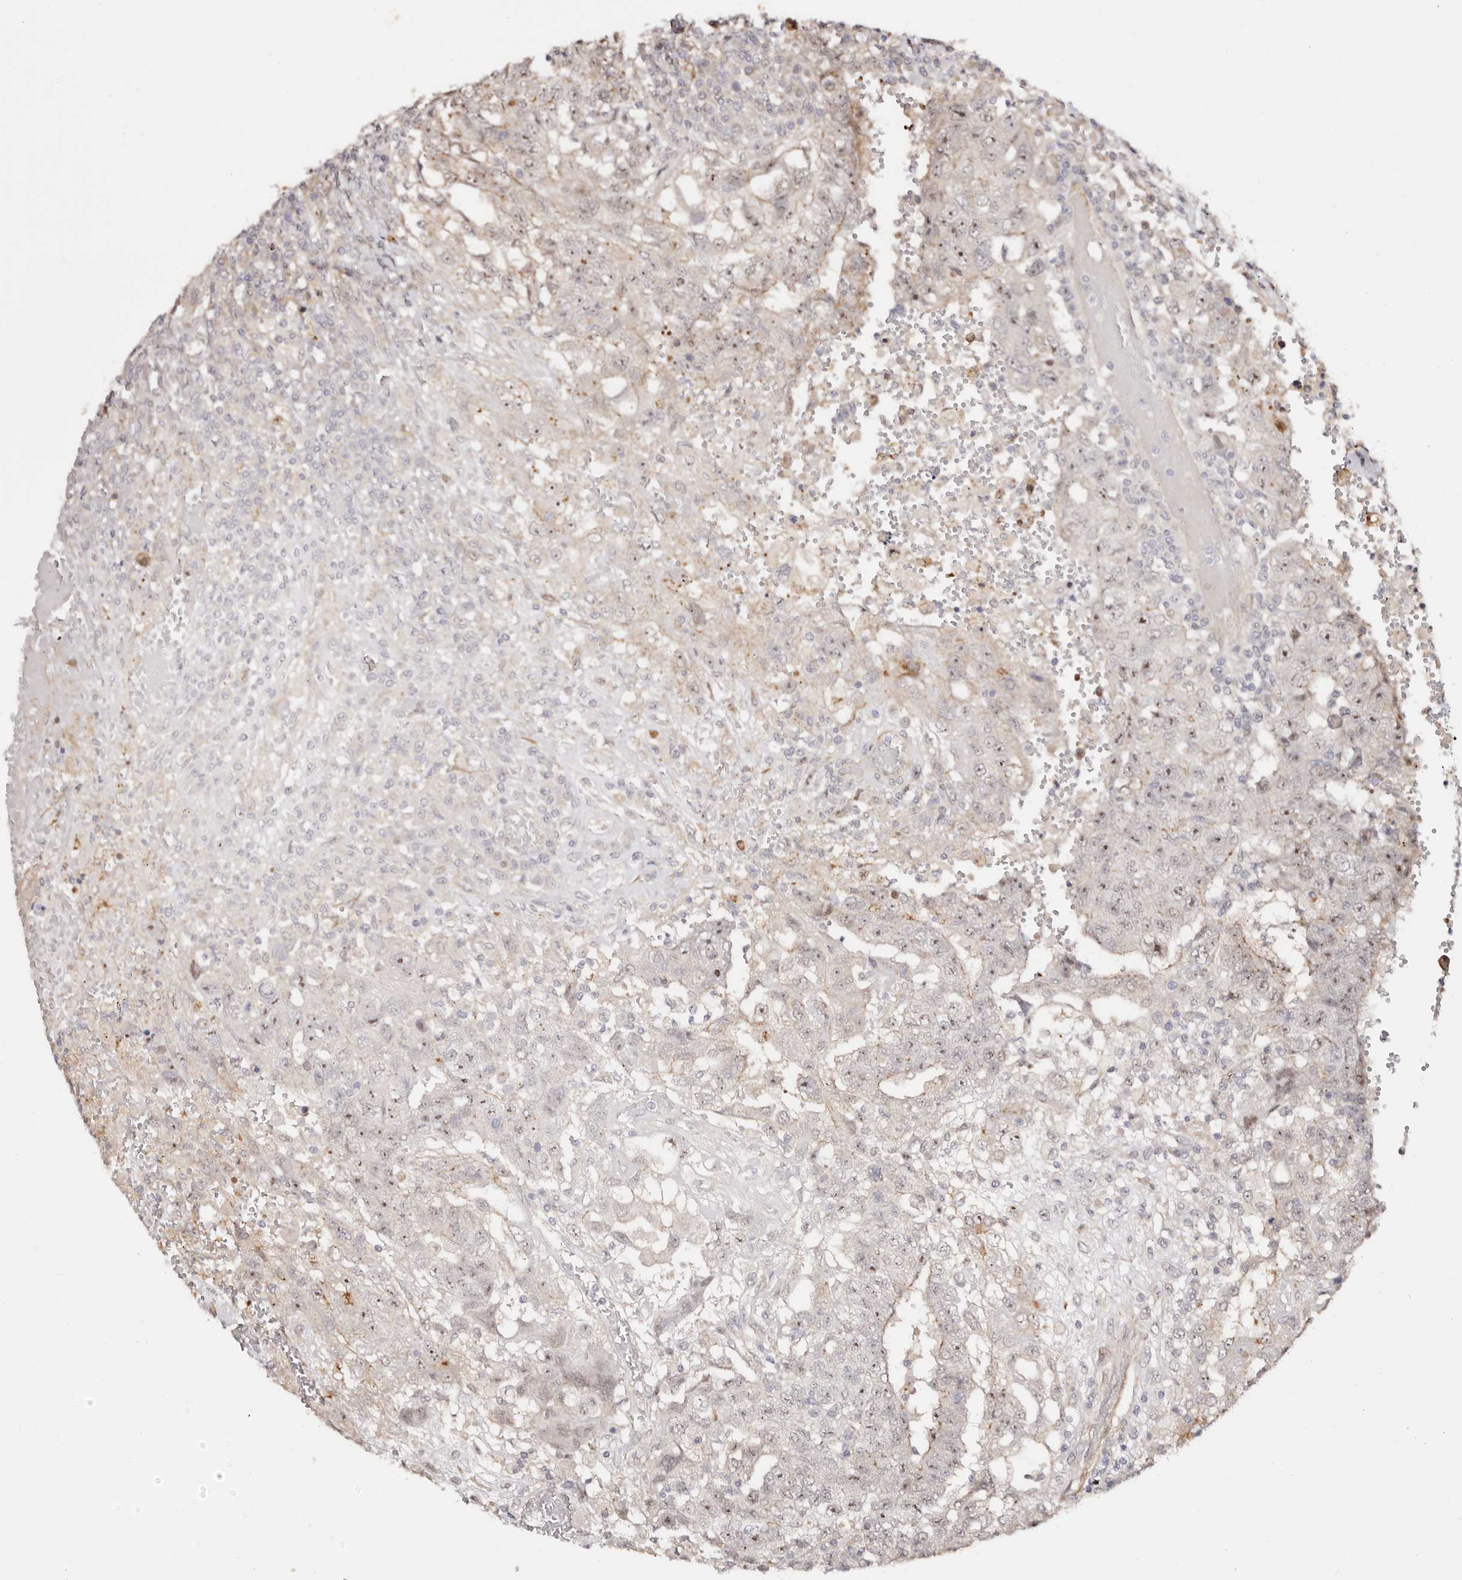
{"staining": {"intensity": "weak", "quantity": "<25%", "location": "nuclear"}, "tissue": "testis cancer", "cell_type": "Tumor cells", "image_type": "cancer", "snomed": [{"axis": "morphology", "description": "Carcinoma, Embryonal, NOS"}, {"axis": "topography", "description": "Testis"}], "caption": "Tumor cells show no significant protein positivity in testis cancer.", "gene": "ODF2L", "patient": {"sex": "male", "age": 26}}